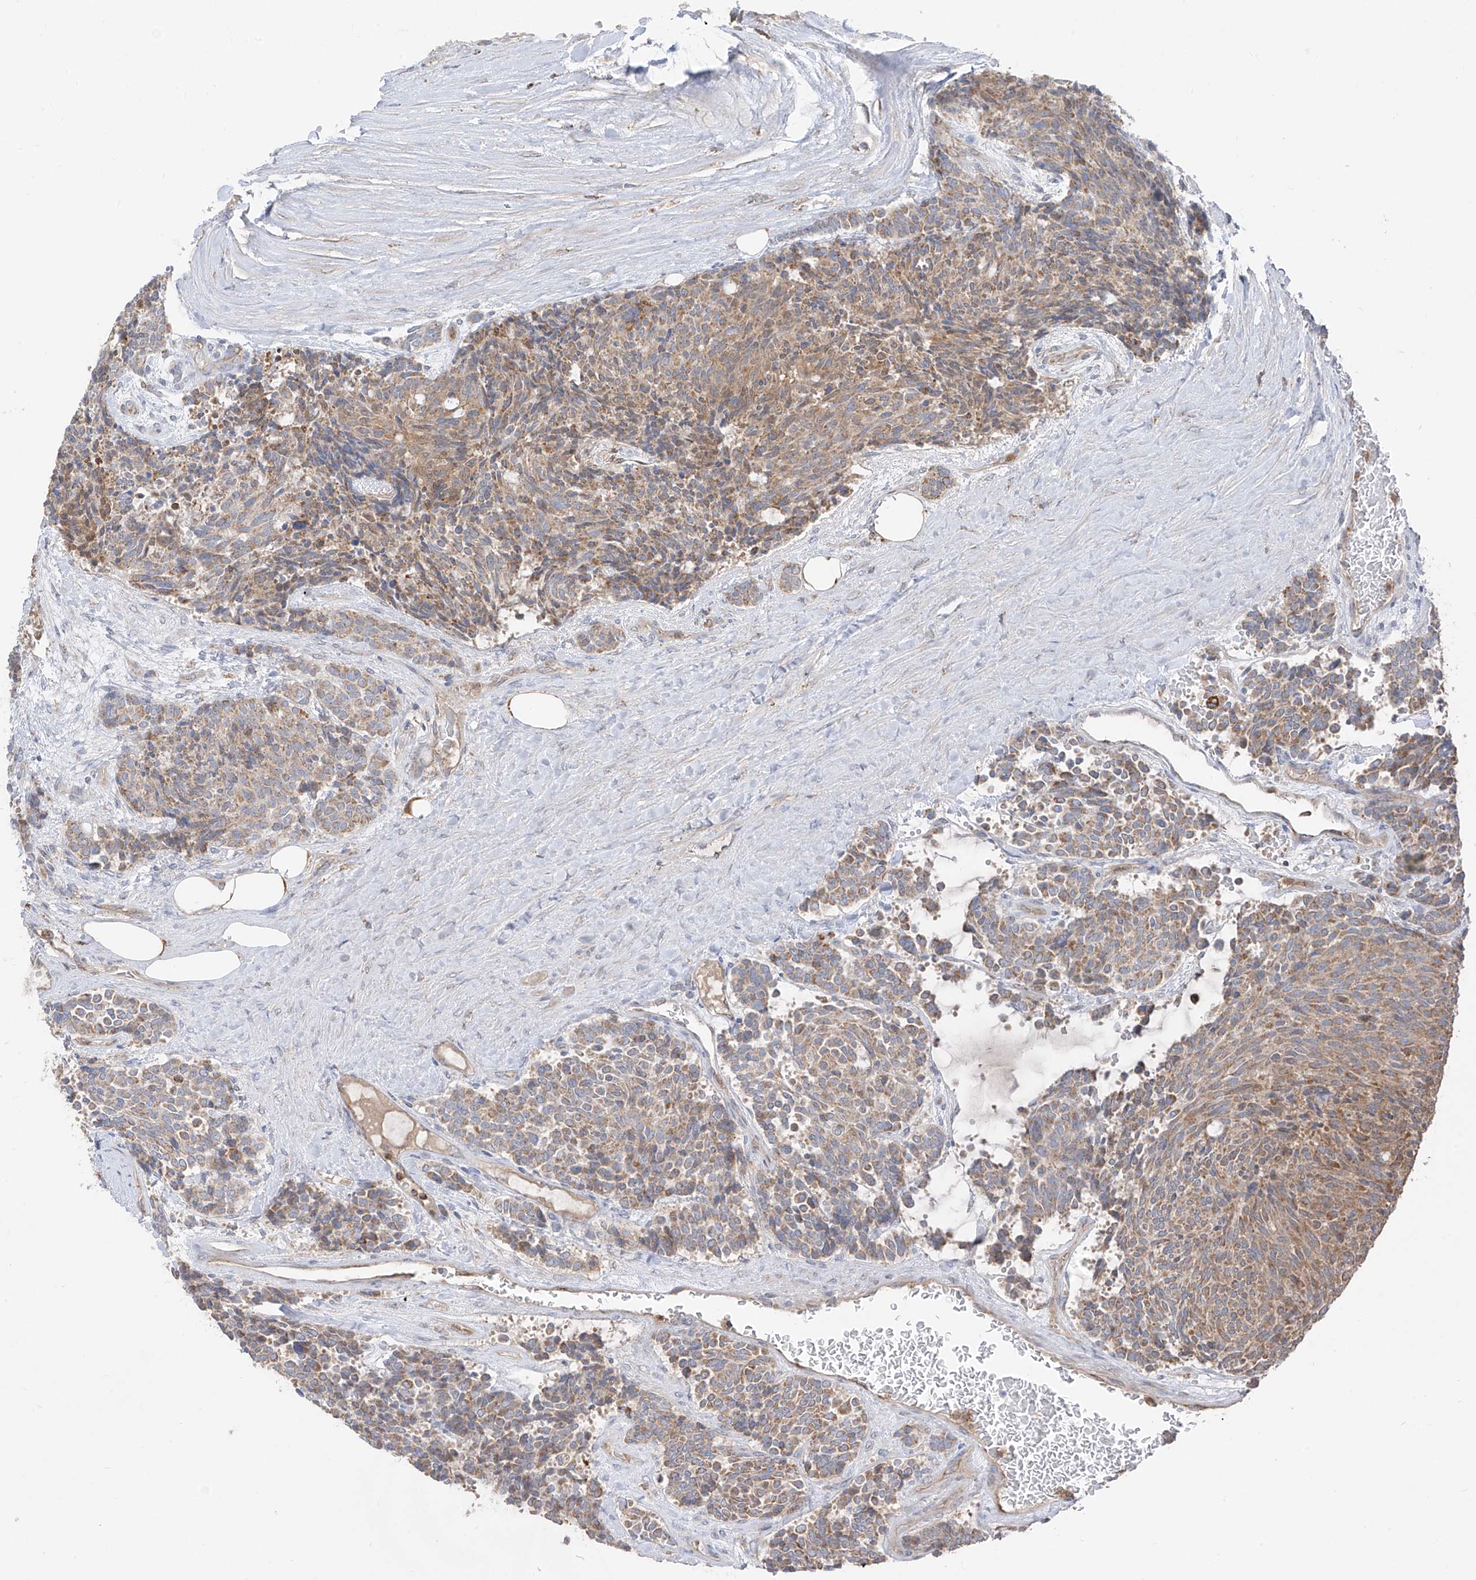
{"staining": {"intensity": "weak", "quantity": ">75%", "location": "cytoplasmic/membranous"}, "tissue": "carcinoid", "cell_type": "Tumor cells", "image_type": "cancer", "snomed": [{"axis": "morphology", "description": "Carcinoid, malignant, NOS"}, {"axis": "topography", "description": "Pancreas"}], "caption": "Immunohistochemical staining of carcinoid exhibits weak cytoplasmic/membranous protein expression in about >75% of tumor cells.", "gene": "ETHE1", "patient": {"sex": "female", "age": 54}}